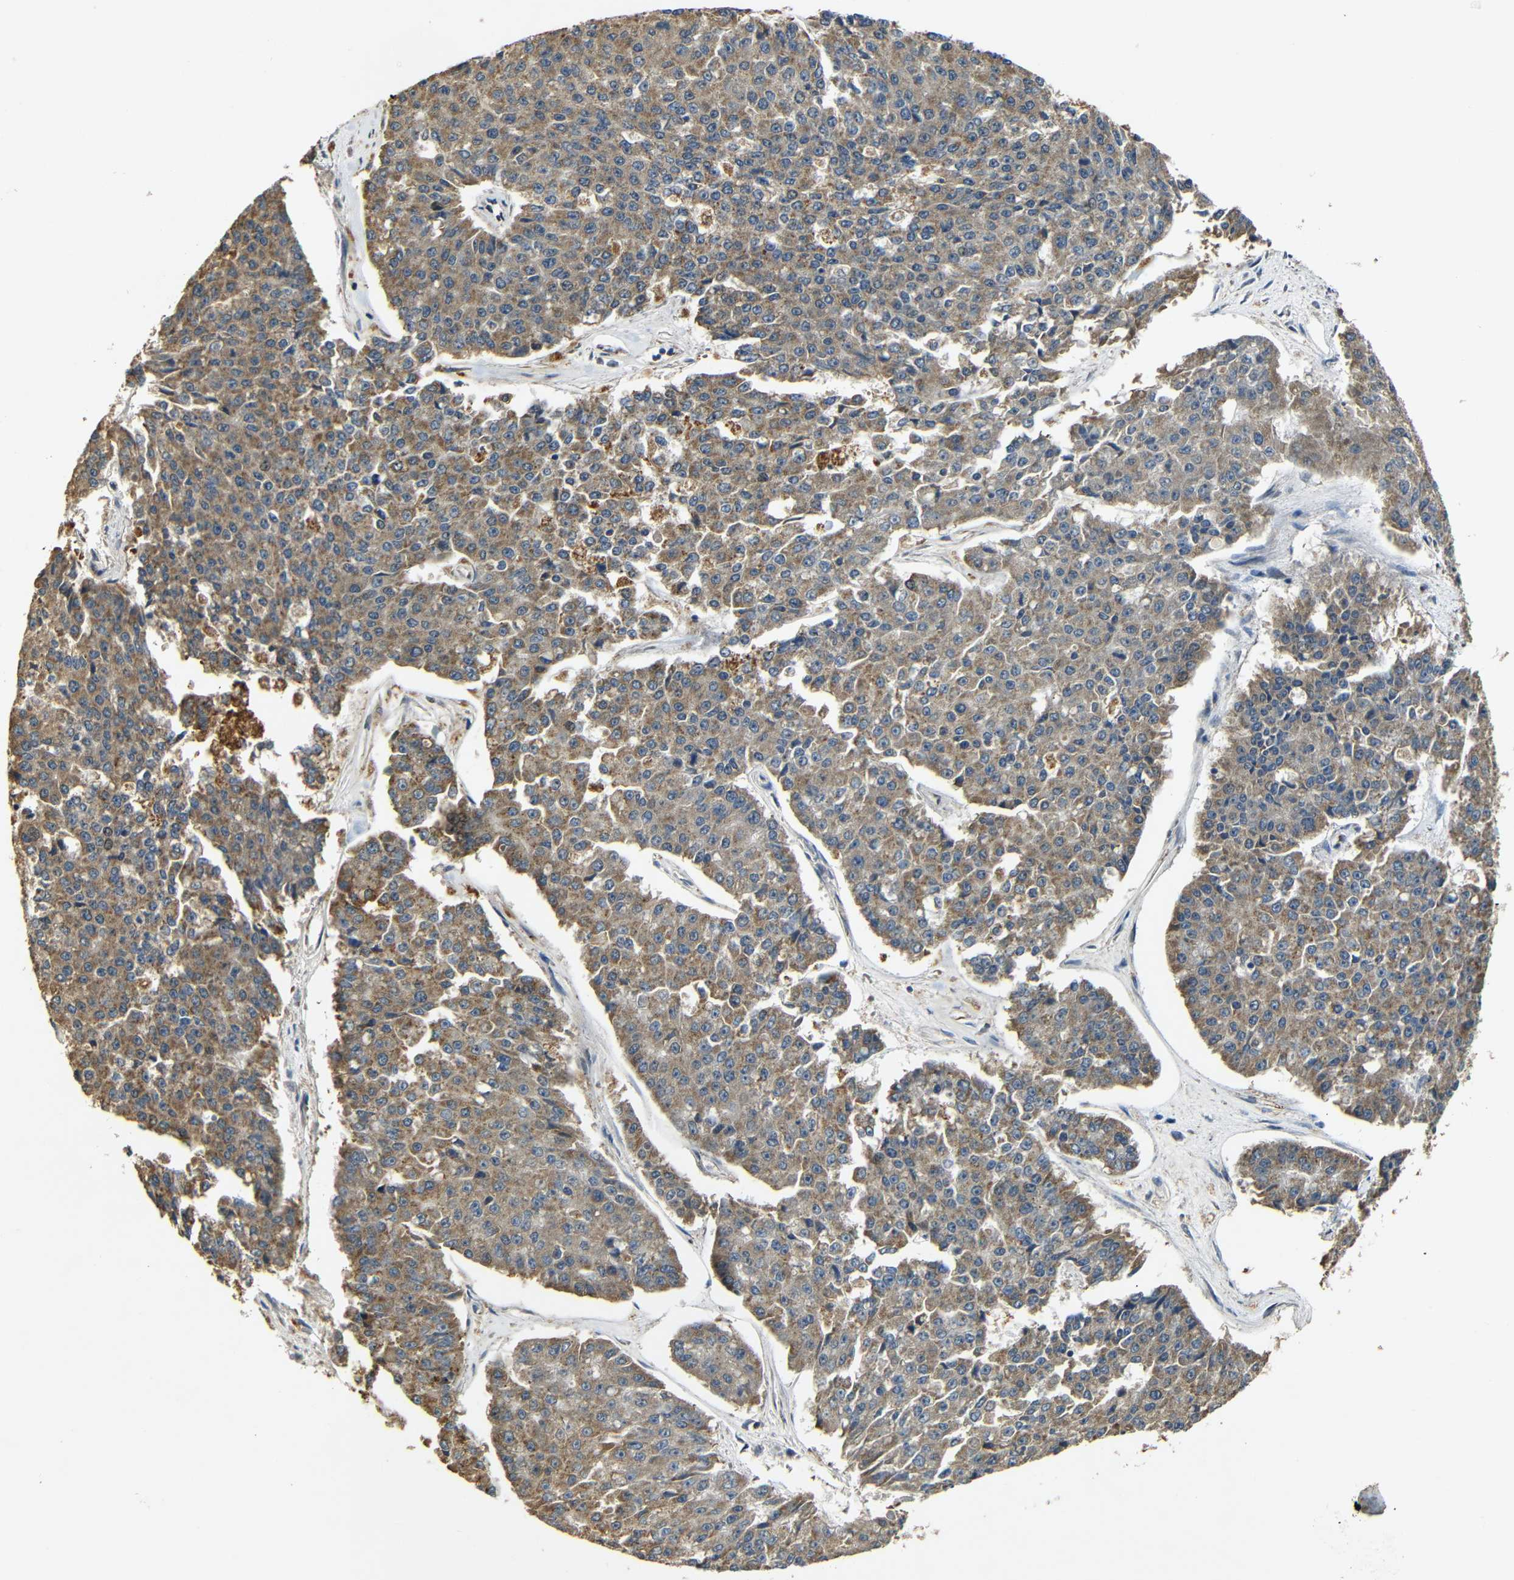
{"staining": {"intensity": "moderate", "quantity": ">75%", "location": "cytoplasmic/membranous"}, "tissue": "pancreatic cancer", "cell_type": "Tumor cells", "image_type": "cancer", "snomed": [{"axis": "morphology", "description": "Adenocarcinoma, NOS"}, {"axis": "topography", "description": "Pancreas"}], "caption": "Protein expression analysis of human pancreatic cancer reveals moderate cytoplasmic/membranous expression in about >75% of tumor cells. (Brightfield microscopy of DAB IHC at high magnification).", "gene": "KAZALD1", "patient": {"sex": "male", "age": 50}}